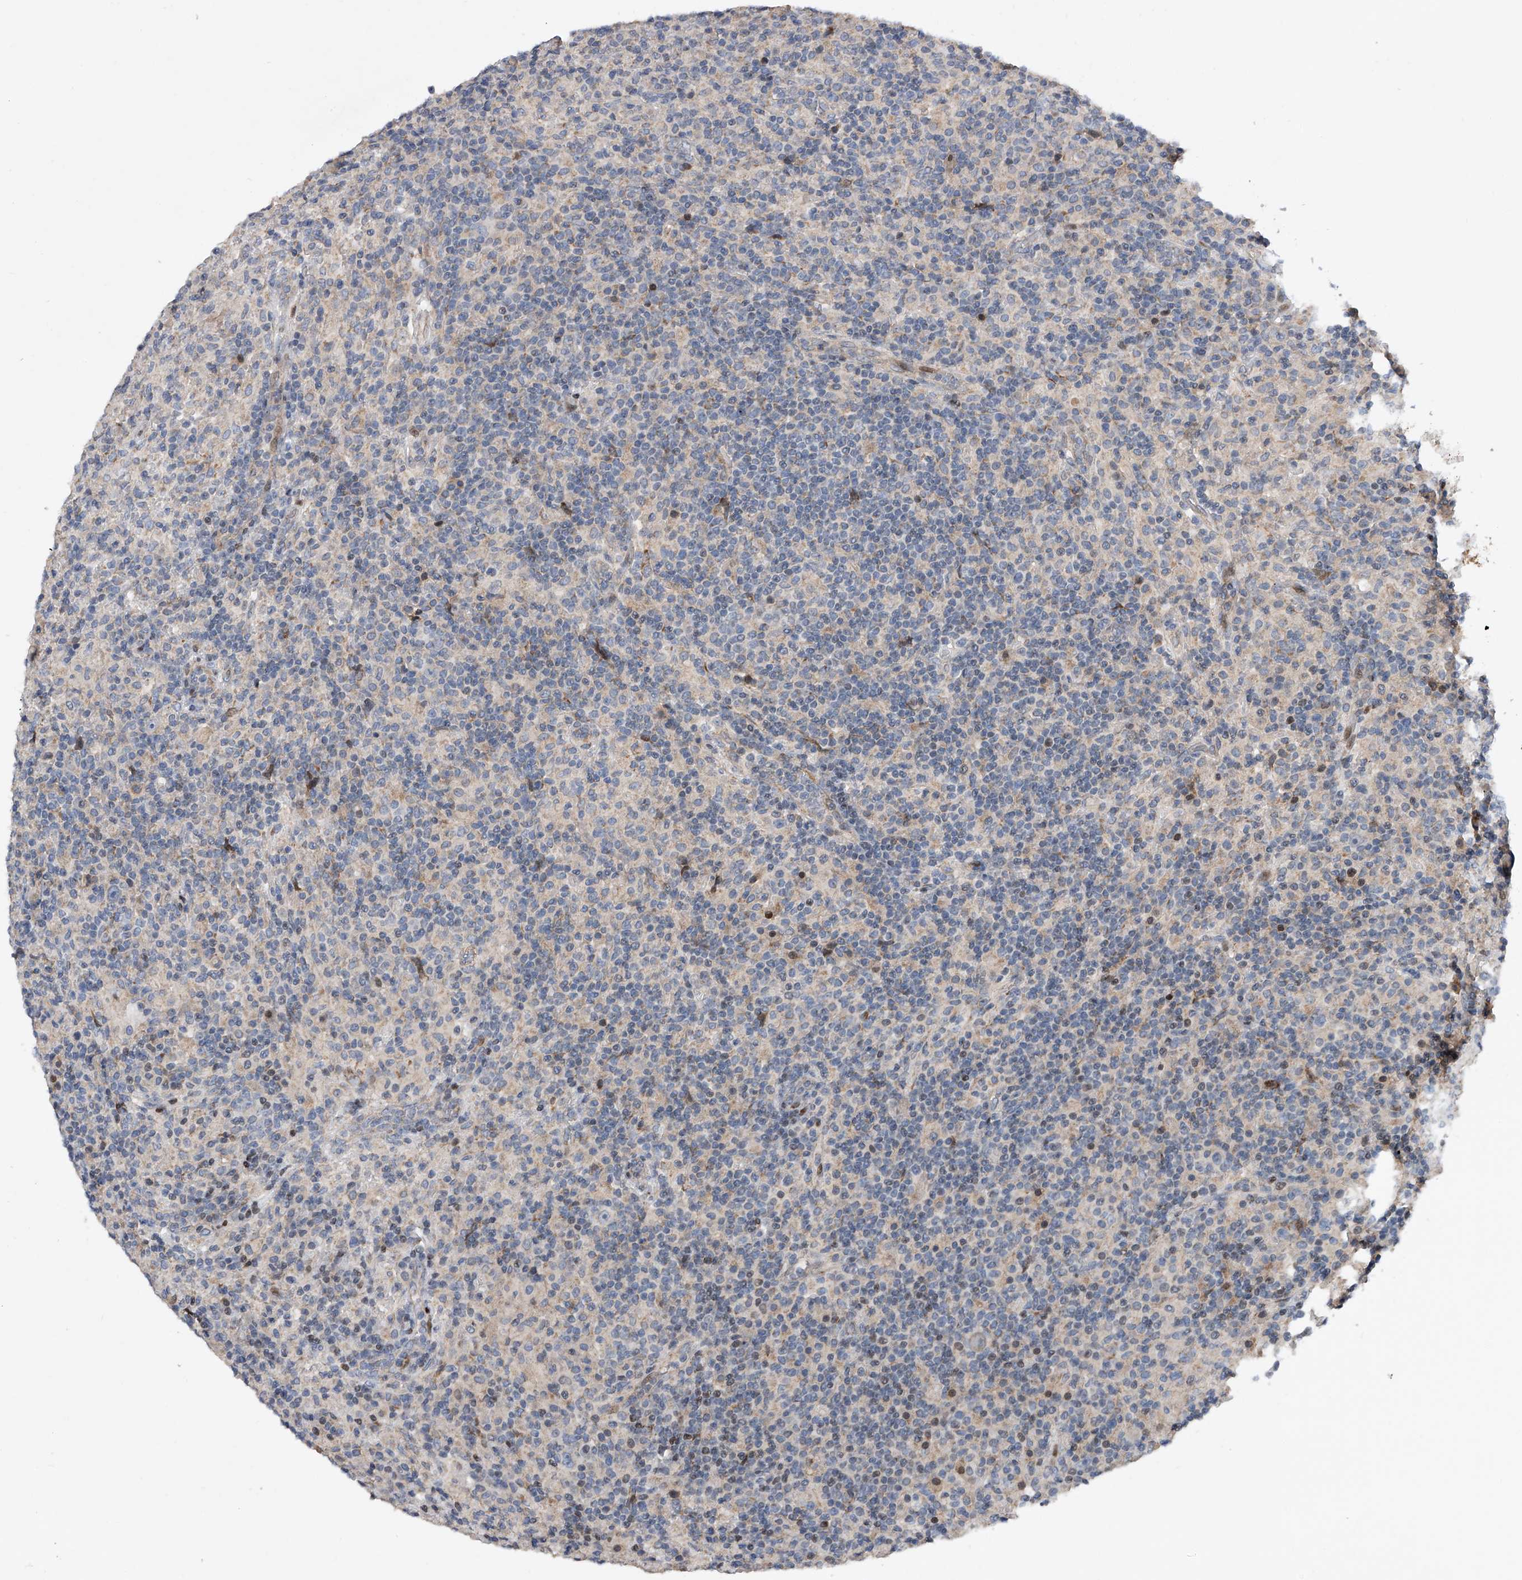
{"staining": {"intensity": "negative", "quantity": "none", "location": "none"}, "tissue": "lymphoma", "cell_type": "Tumor cells", "image_type": "cancer", "snomed": [{"axis": "morphology", "description": "Hodgkin's disease, NOS"}, {"axis": "topography", "description": "Lymph node"}], "caption": "DAB immunohistochemical staining of Hodgkin's disease demonstrates no significant staining in tumor cells.", "gene": "CDH12", "patient": {"sex": "male", "age": 70}}